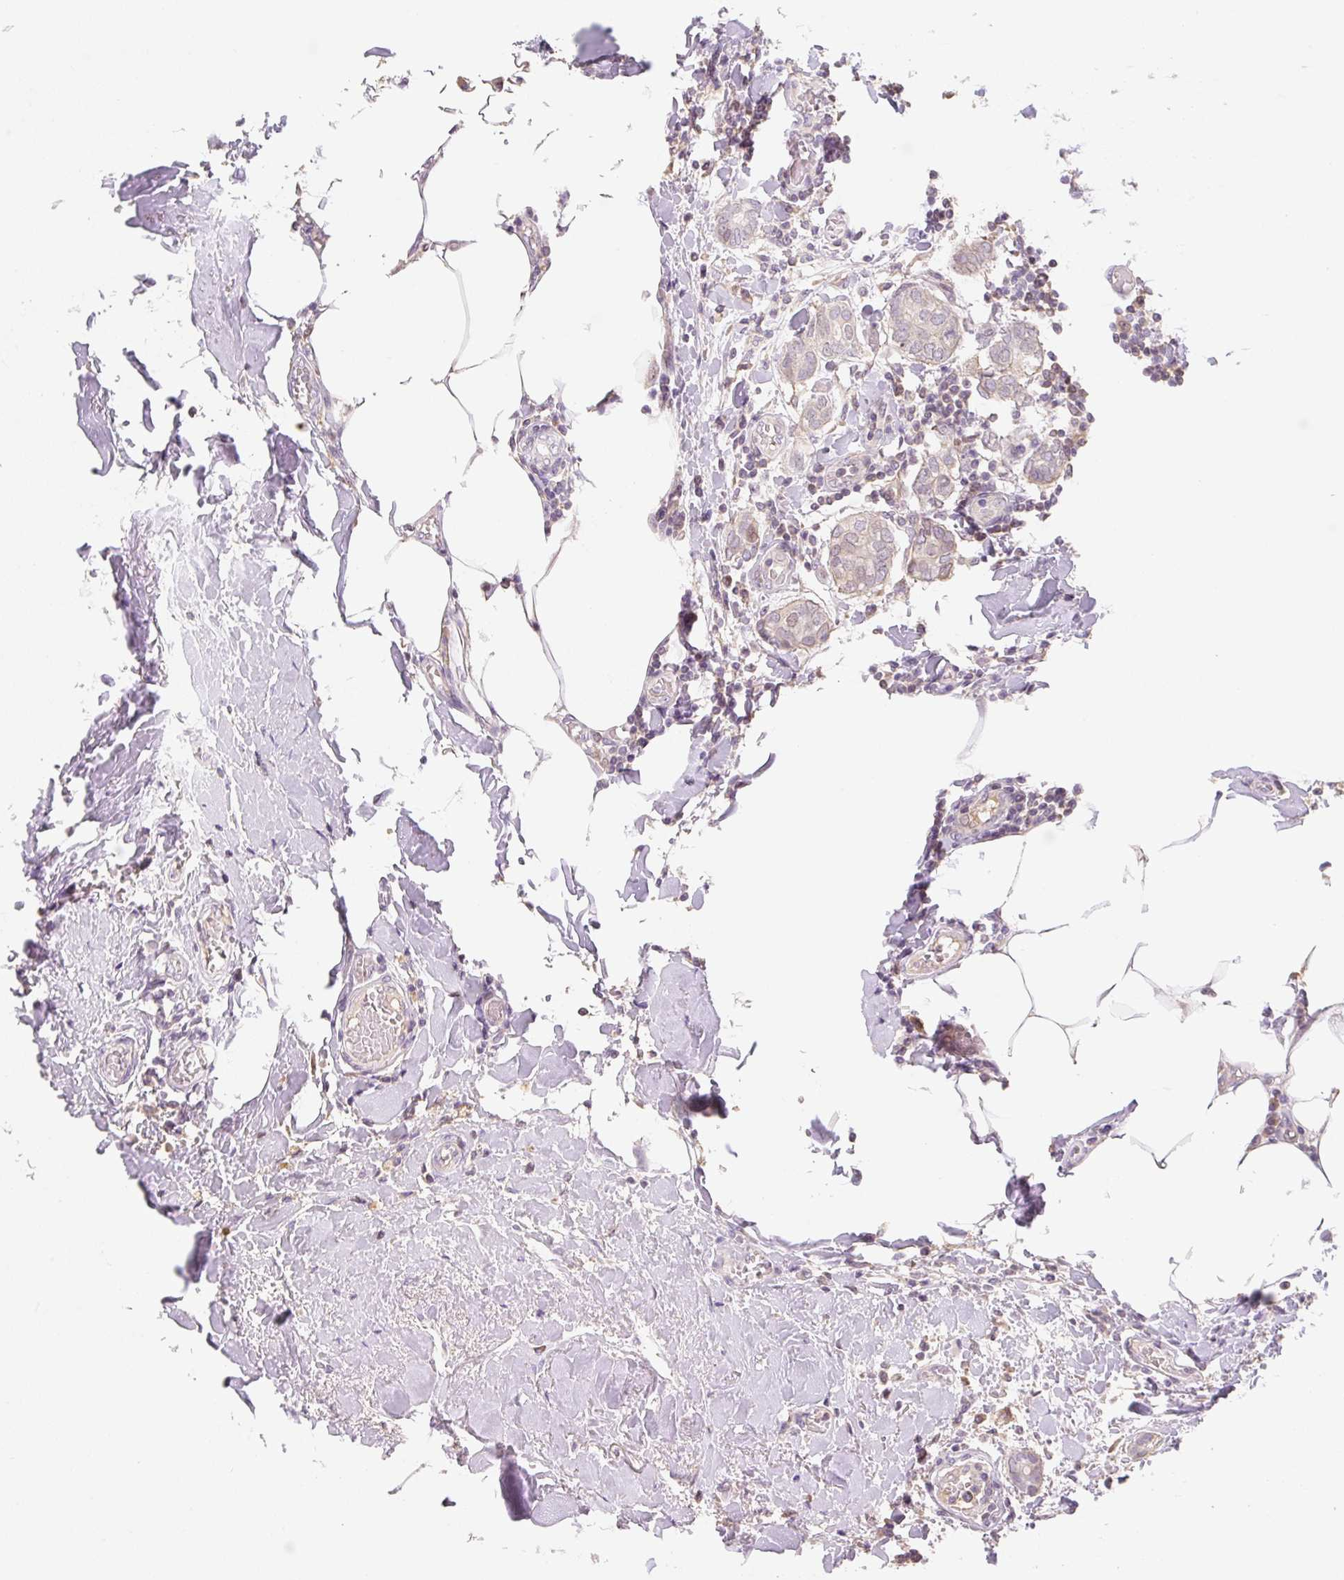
{"staining": {"intensity": "negative", "quantity": "none", "location": "none"}, "tissue": "breast cancer", "cell_type": "Tumor cells", "image_type": "cancer", "snomed": [{"axis": "morphology", "description": "Duct carcinoma"}, {"axis": "topography", "description": "Breast"}], "caption": "There is no significant expression in tumor cells of breast intraductal carcinoma.", "gene": "MIA2", "patient": {"sex": "female", "age": 73}}